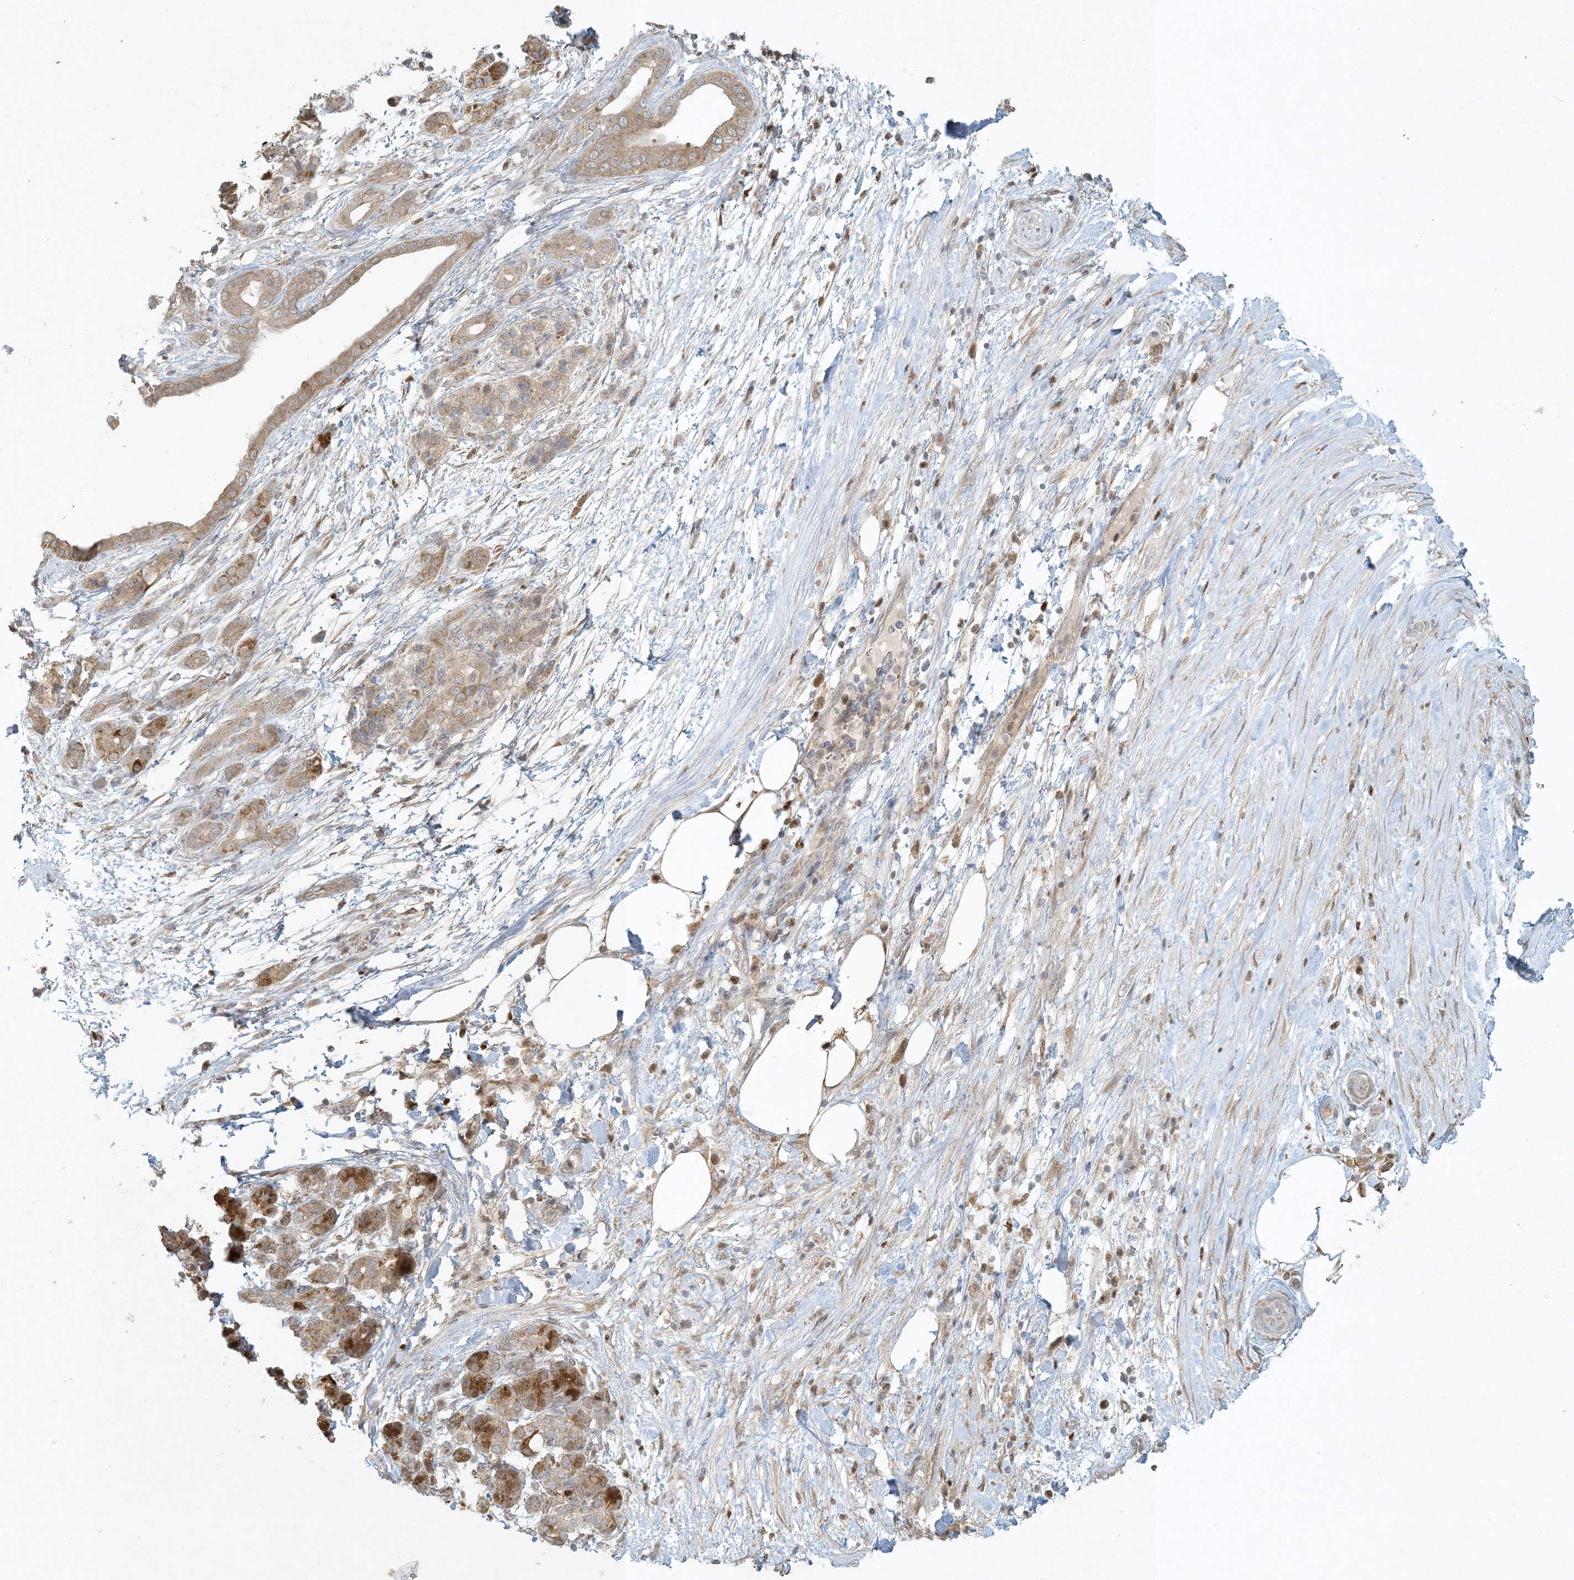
{"staining": {"intensity": "weak", "quantity": ">75%", "location": "cytoplasmic/membranous"}, "tissue": "pancreatic cancer", "cell_type": "Tumor cells", "image_type": "cancer", "snomed": [{"axis": "morphology", "description": "Adenocarcinoma, NOS"}, {"axis": "topography", "description": "Pancreas"}], "caption": "A brown stain shows weak cytoplasmic/membranous staining of a protein in pancreatic cancer (adenocarcinoma) tumor cells.", "gene": "CTDNEP1", "patient": {"sex": "female", "age": 55}}